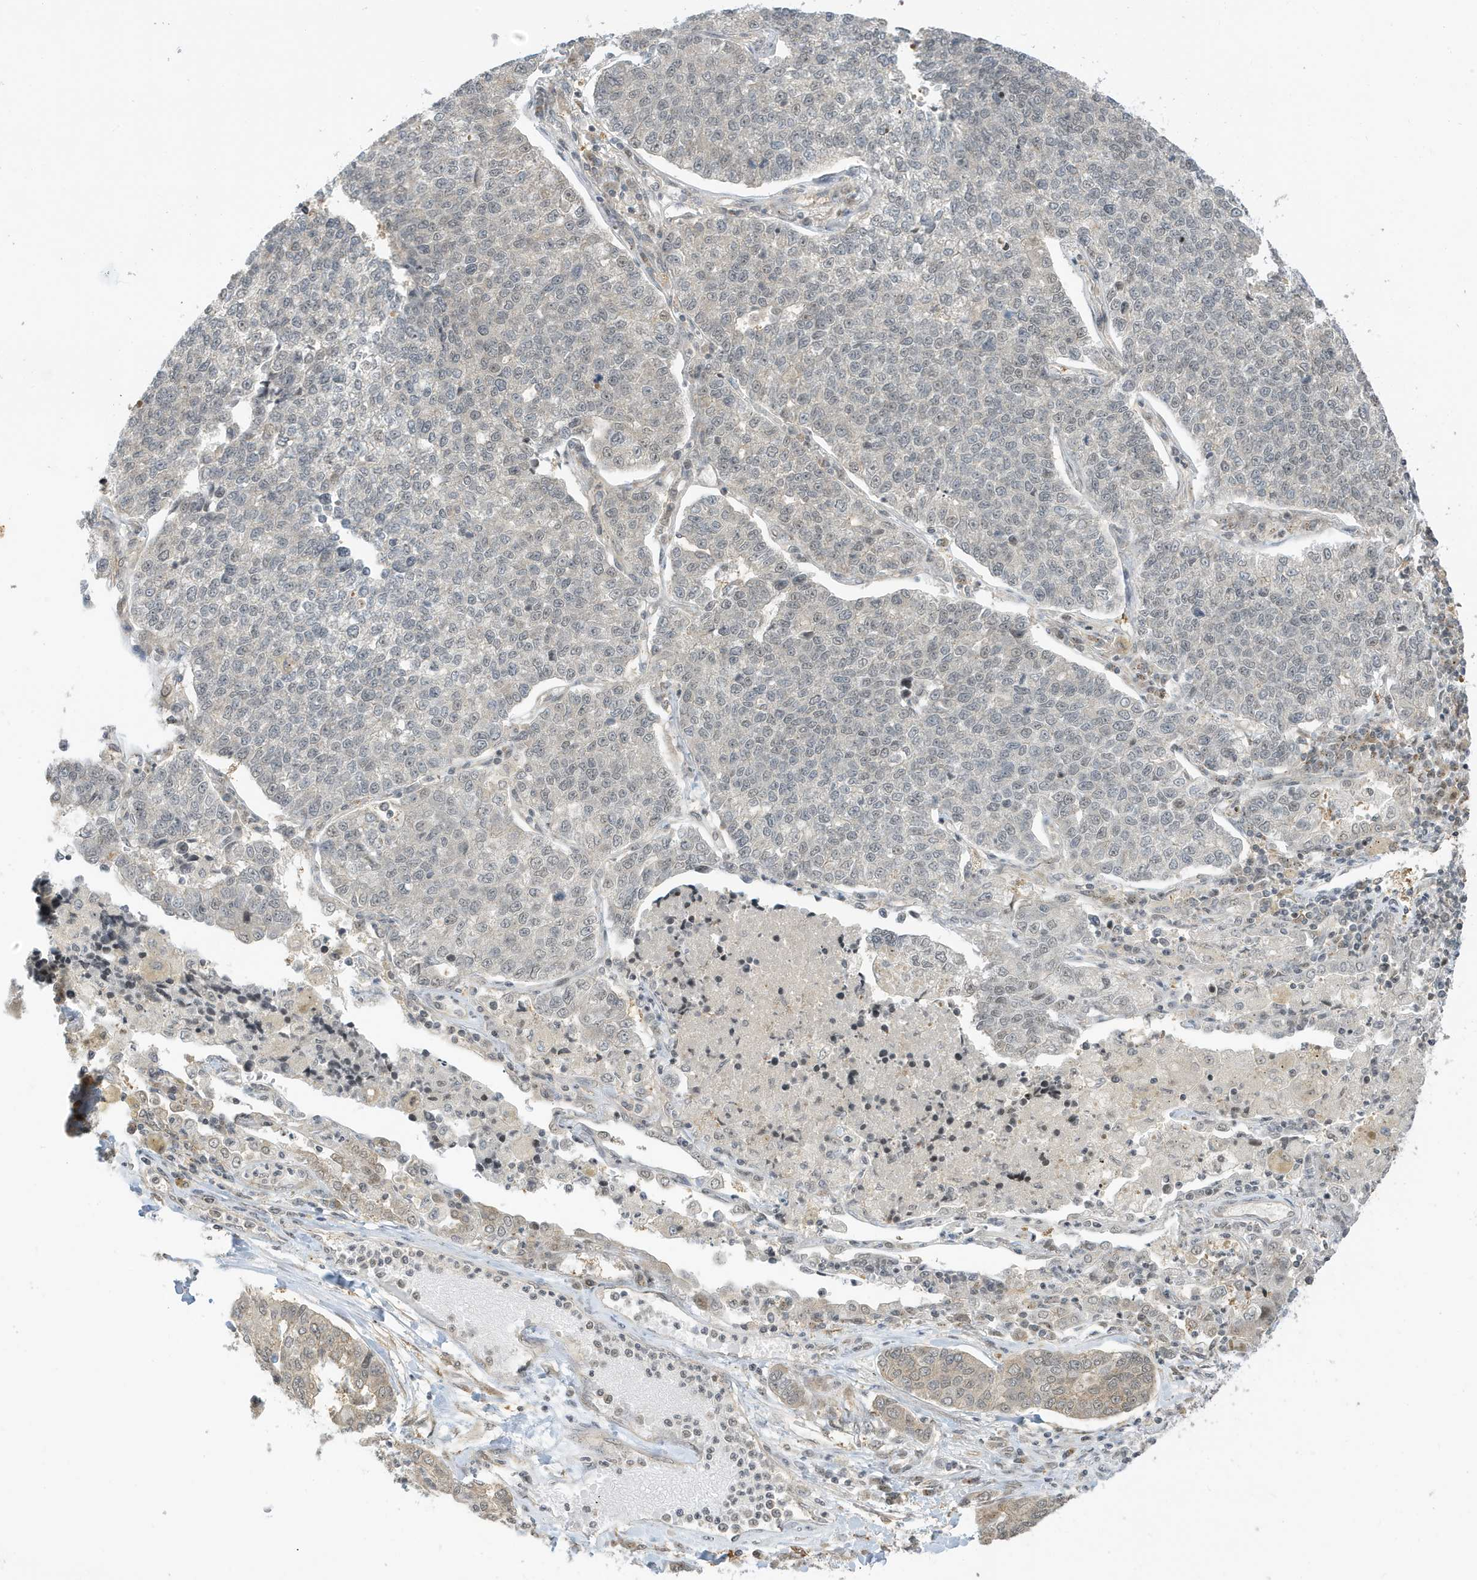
{"staining": {"intensity": "weak", "quantity": "<25%", "location": "cytoplasmic/membranous,nuclear"}, "tissue": "lung cancer", "cell_type": "Tumor cells", "image_type": "cancer", "snomed": [{"axis": "morphology", "description": "Adenocarcinoma, NOS"}, {"axis": "topography", "description": "Lung"}], "caption": "Tumor cells show no significant protein positivity in lung cancer (adenocarcinoma). Nuclei are stained in blue.", "gene": "TAB3", "patient": {"sex": "male", "age": 49}}